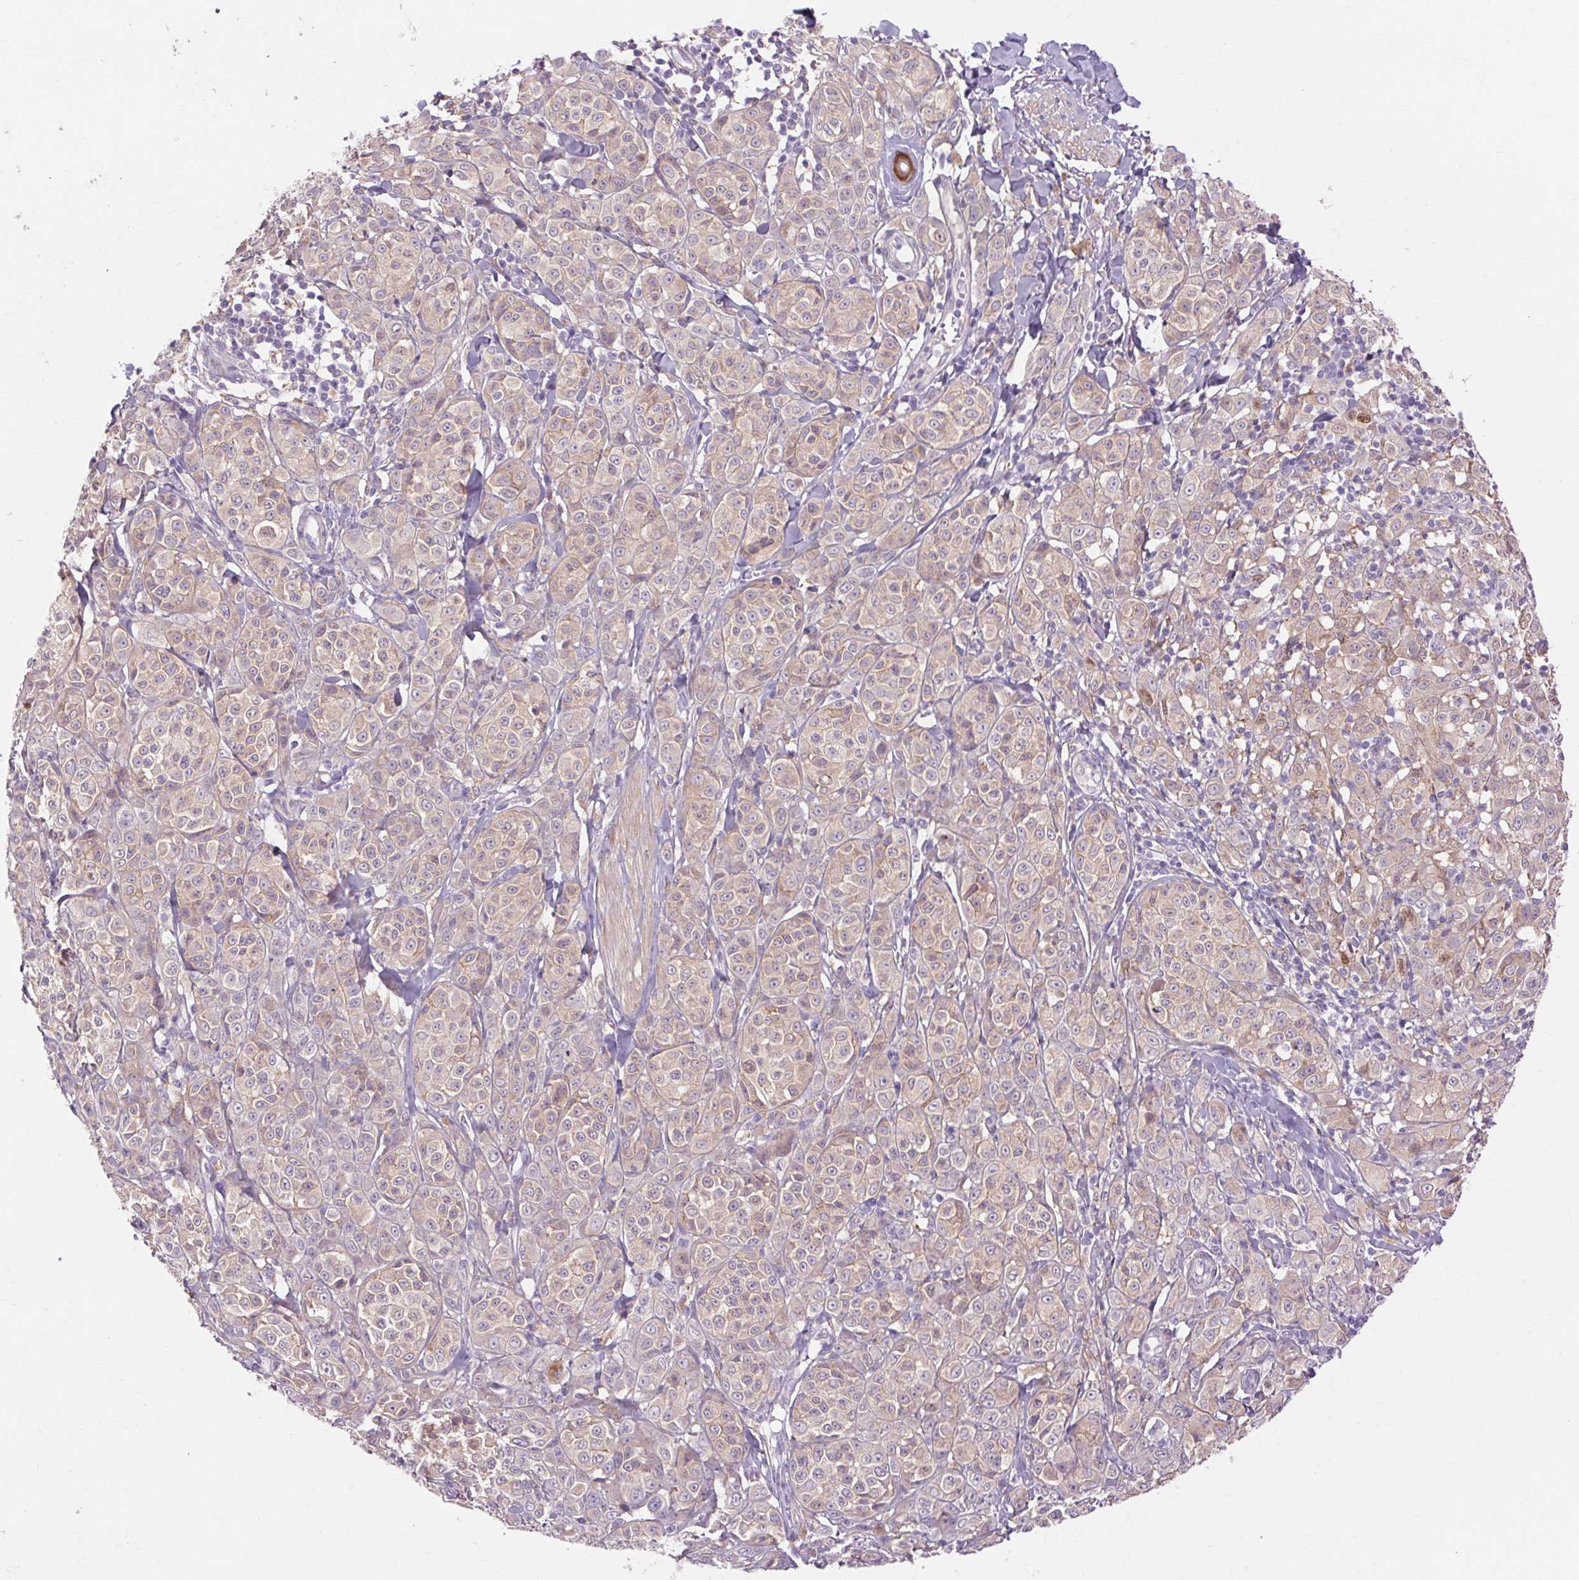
{"staining": {"intensity": "negative", "quantity": "none", "location": "none"}, "tissue": "melanoma", "cell_type": "Tumor cells", "image_type": "cancer", "snomed": [{"axis": "morphology", "description": "Malignant melanoma, NOS"}, {"axis": "topography", "description": "Skin"}], "caption": "Protein analysis of melanoma reveals no significant positivity in tumor cells.", "gene": "SOWAHC", "patient": {"sex": "male", "age": 89}}